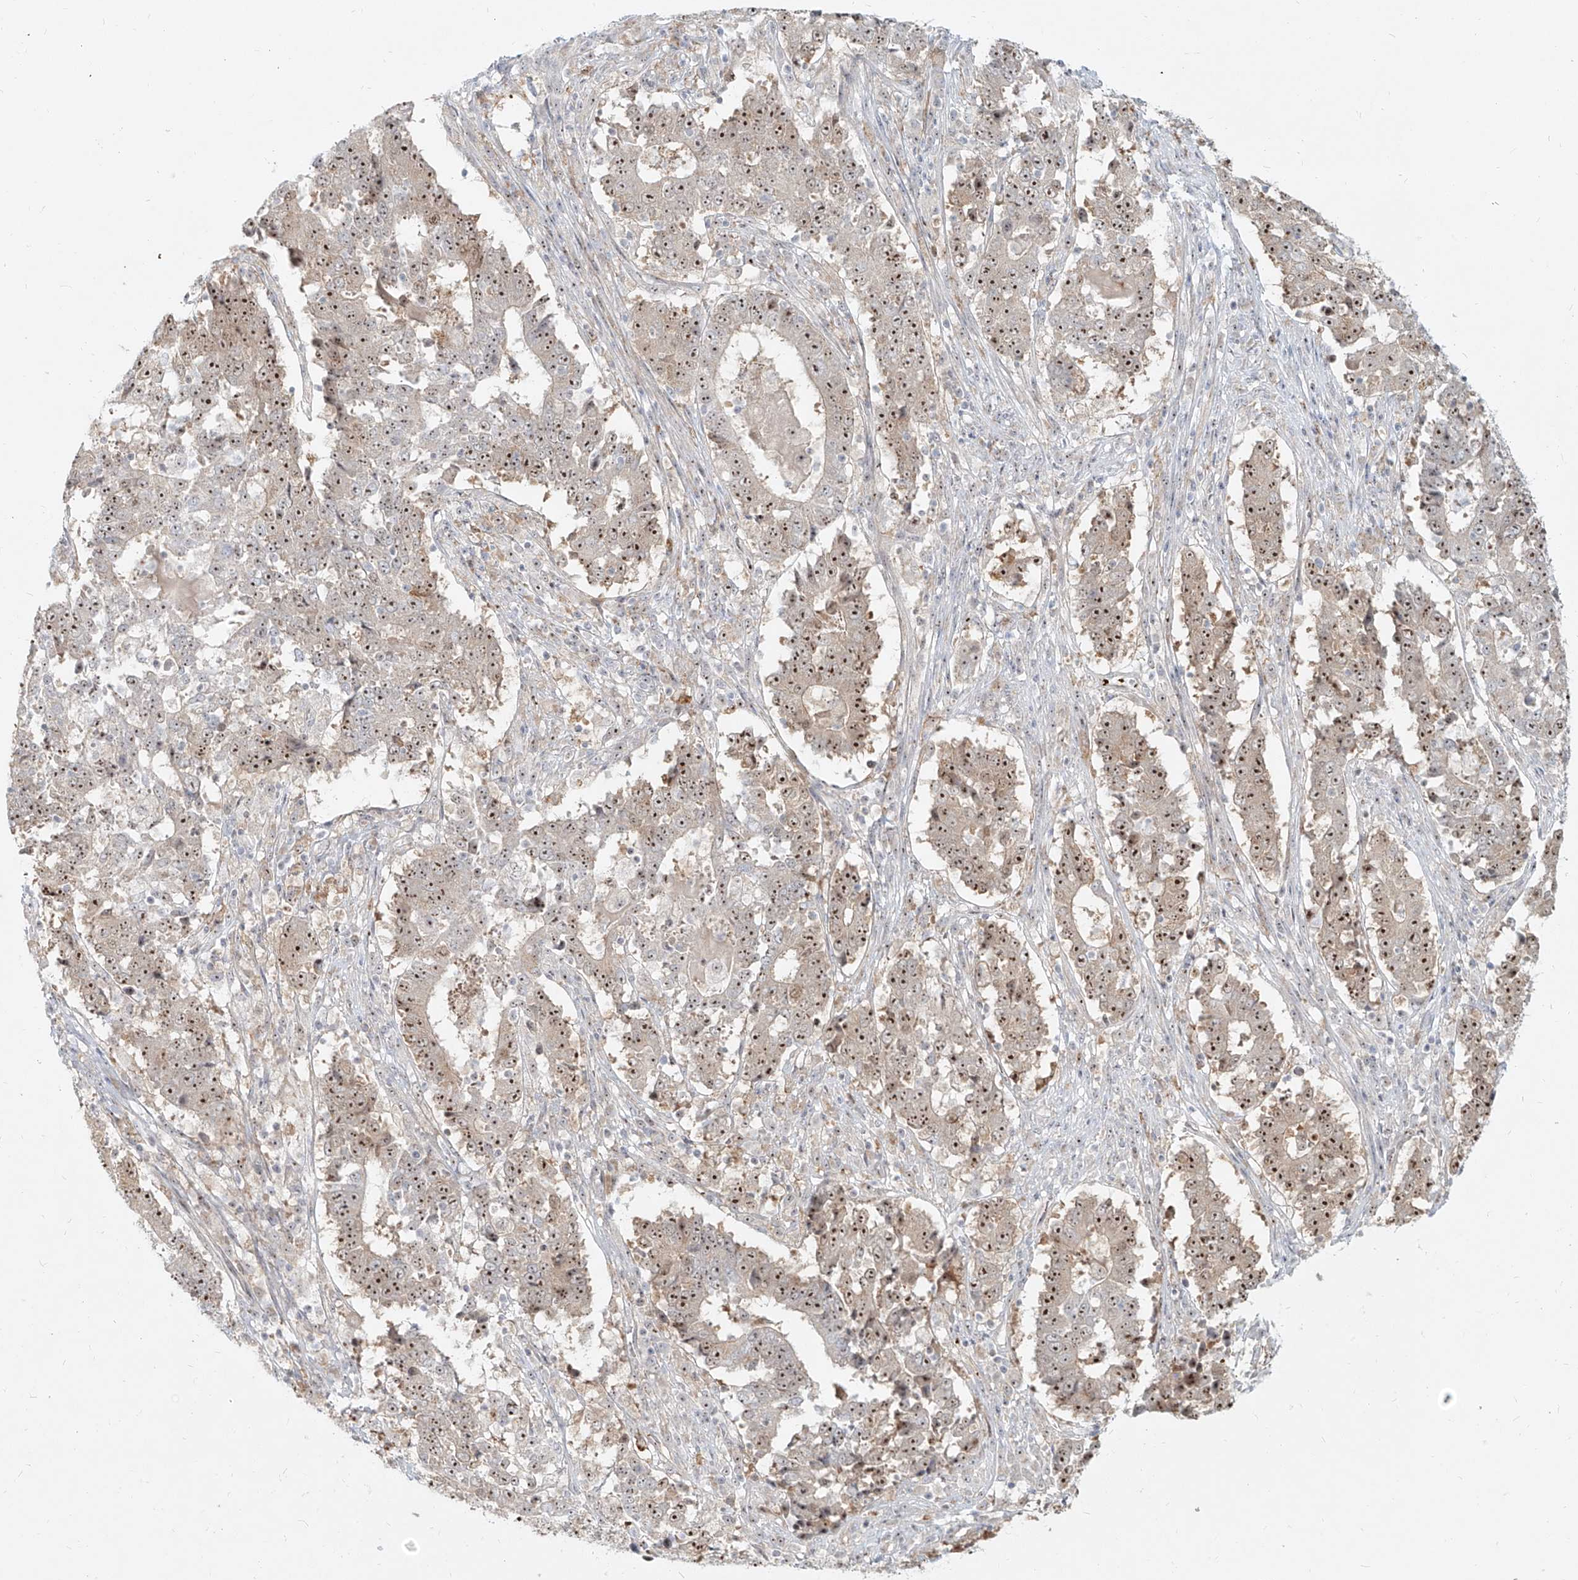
{"staining": {"intensity": "strong", "quantity": ">75%", "location": "nuclear"}, "tissue": "stomach cancer", "cell_type": "Tumor cells", "image_type": "cancer", "snomed": [{"axis": "morphology", "description": "Adenocarcinoma, NOS"}, {"axis": "topography", "description": "Stomach"}], "caption": "Immunohistochemical staining of stomach cancer exhibits strong nuclear protein positivity in about >75% of tumor cells.", "gene": "BYSL", "patient": {"sex": "male", "age": 59}}